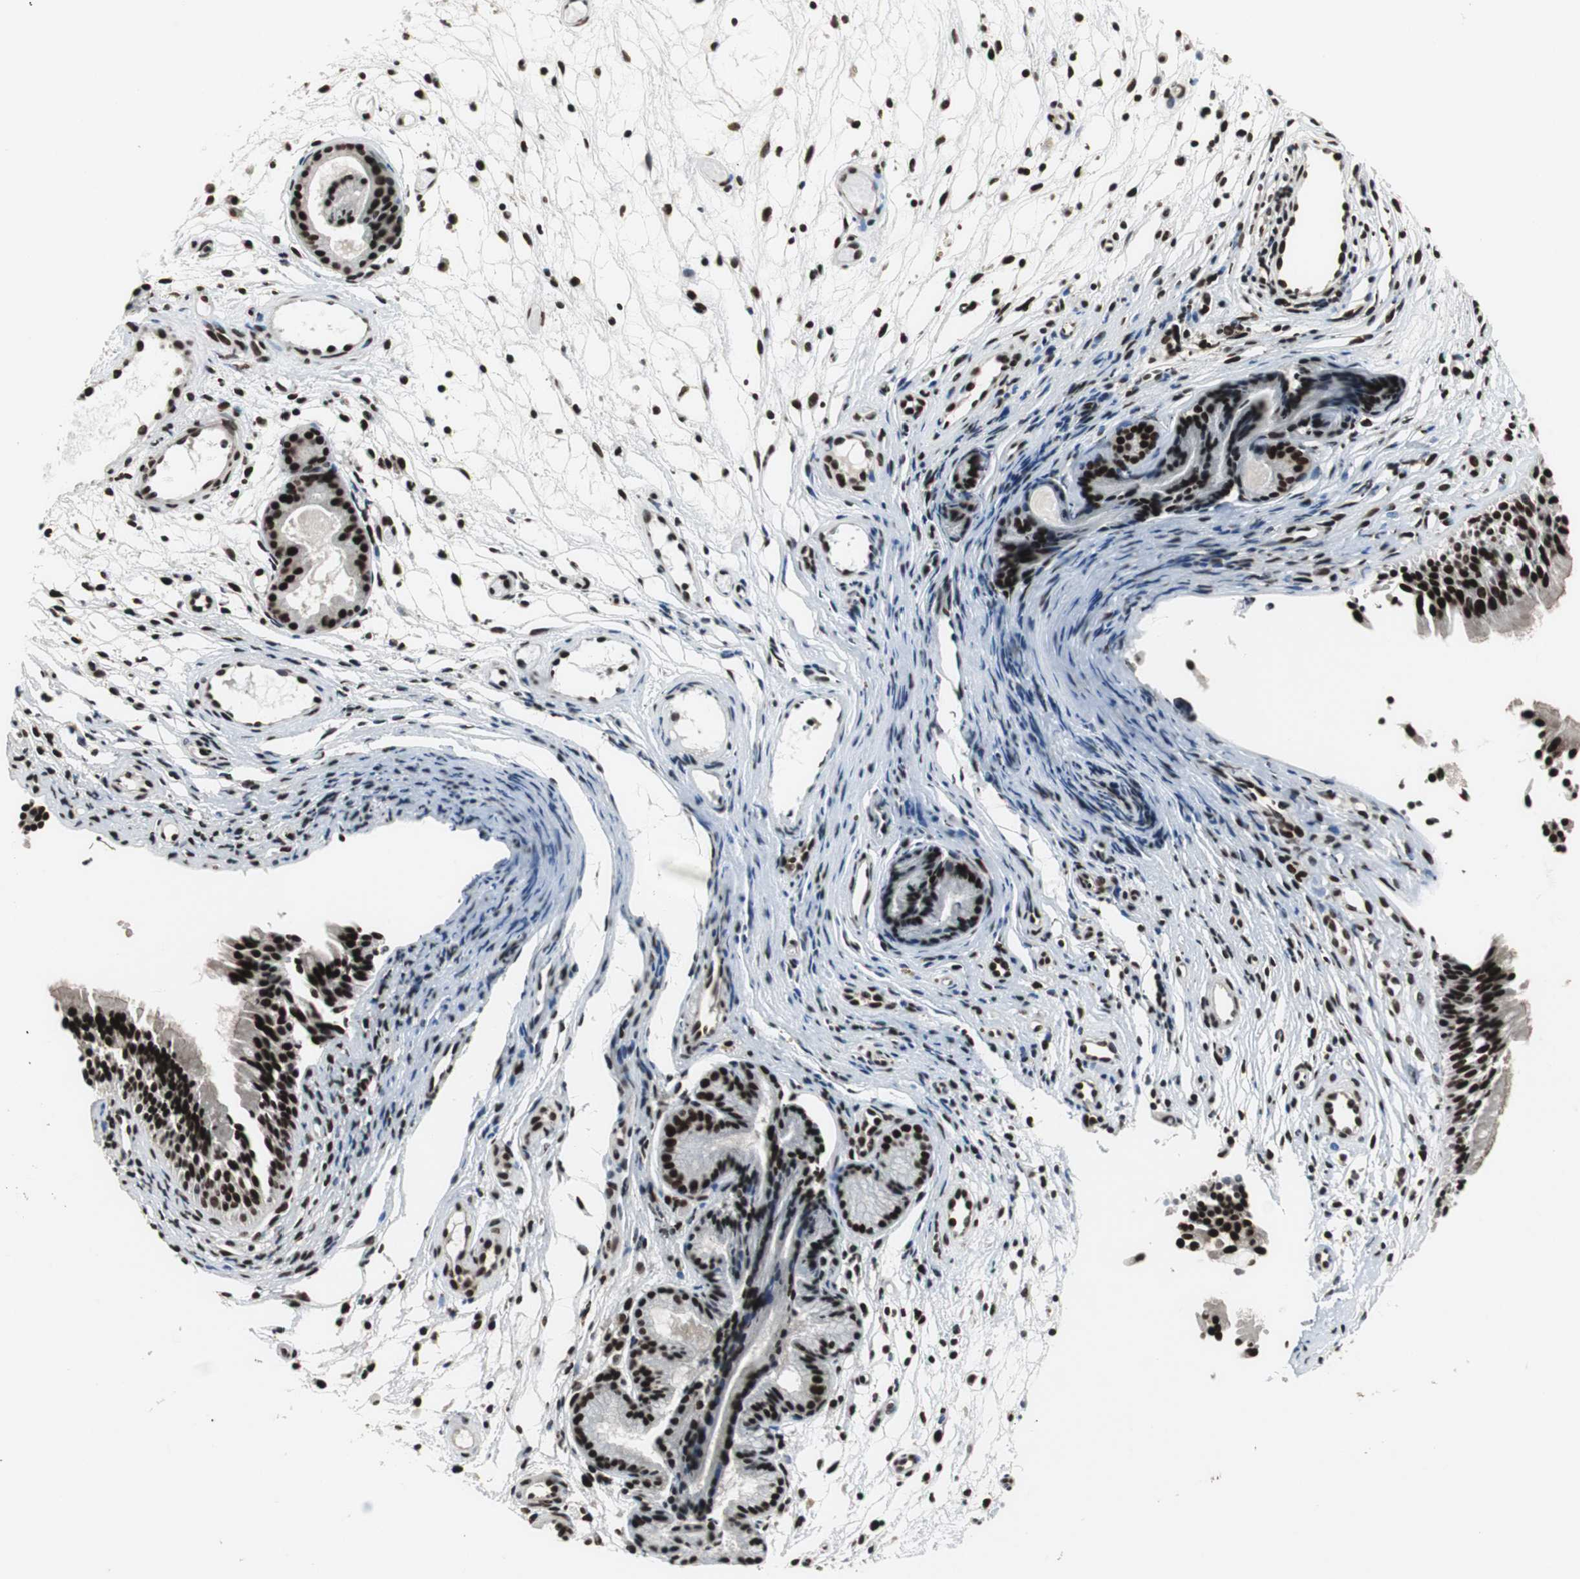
{"staining": {"intensity": "strong", "quantity": ">75%", "location": "nuclear"}, "tissue": "nasopharynx", "cell_type": "Respiratory epithelial cells", "image_type": "normal", "snomed": [{"axis": "morphology", "description": "Normal tissue, NOS"}, {"axis": "topography", "description": "Nasopharynx"}], "caption": "Immunohistochemistry staining of normal nasopharynx, which shows high levels of strong nuclear expression in about >75% of respiratory epithelial cells indicating strong nuclear protein expression. The staining was performed using DAB (3,3'-diaminobenzidine) (brown) for protein detection and nuclei were counterstained in hematoxylin (blue).", "gene": "CDK9", "patient": {"sex": "female", "age": 54}}